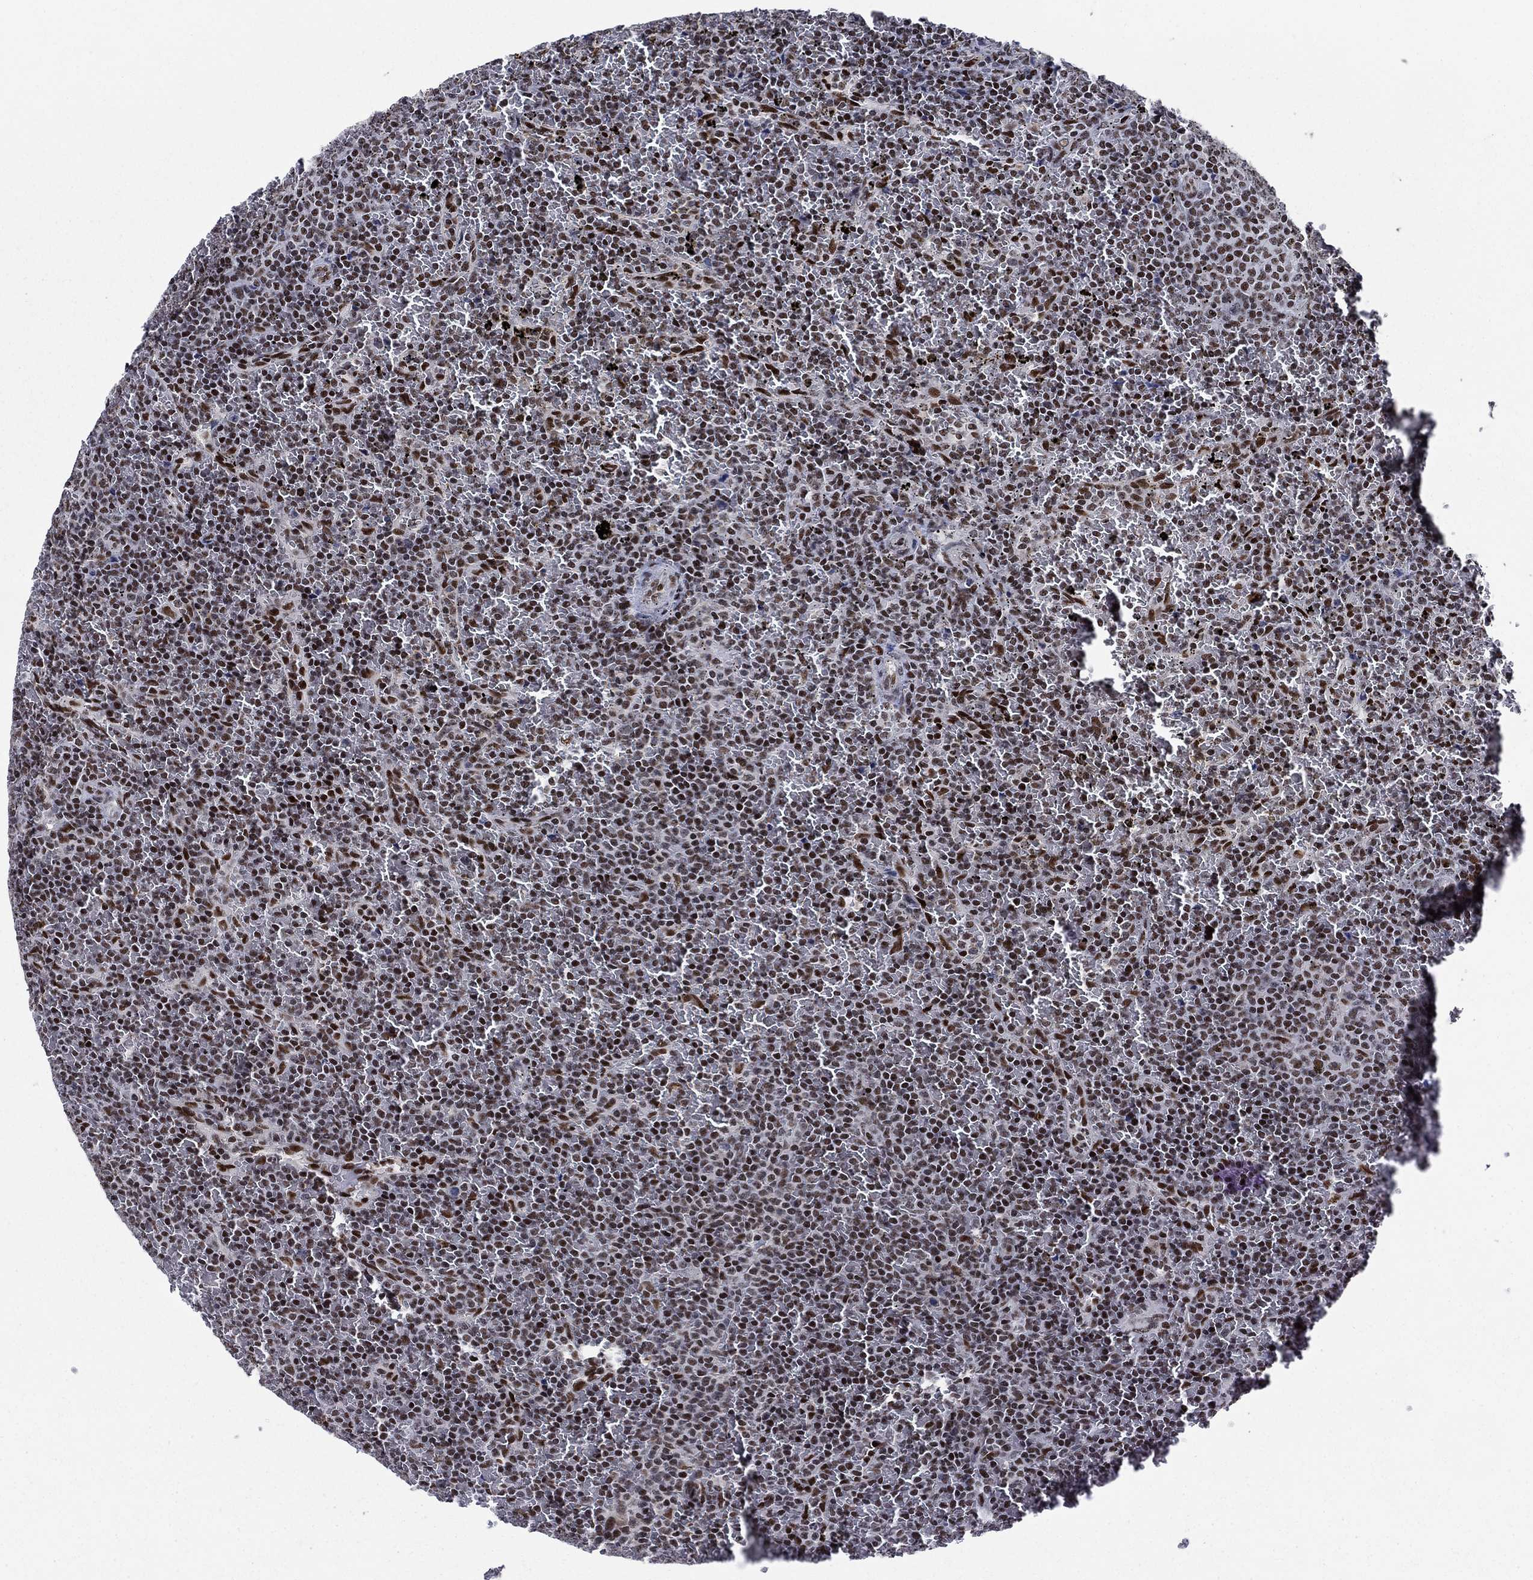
{"staining": {"intensity": "strong", "quantity": ">75%", "location": "nuclear"}, "tissue": "lymphoma", "cell_type": "Tumor cells", "image_type": "cancer", "snomed": [{"axis": "morphology", "description": "Malignant lymphoma, non-Hodgkin's type, Low grade"}, {"axis": "topography", "description": "Spleen"}], "caption": "Protein analysis of malignant lymphoma, non-Hodgkin's type (low-grade) tissue demonstrates strong nuclear staining in about >75% of tumor cells.", "gene": "RPRD1B", "patient": {"sex": "female", "age": 77}}